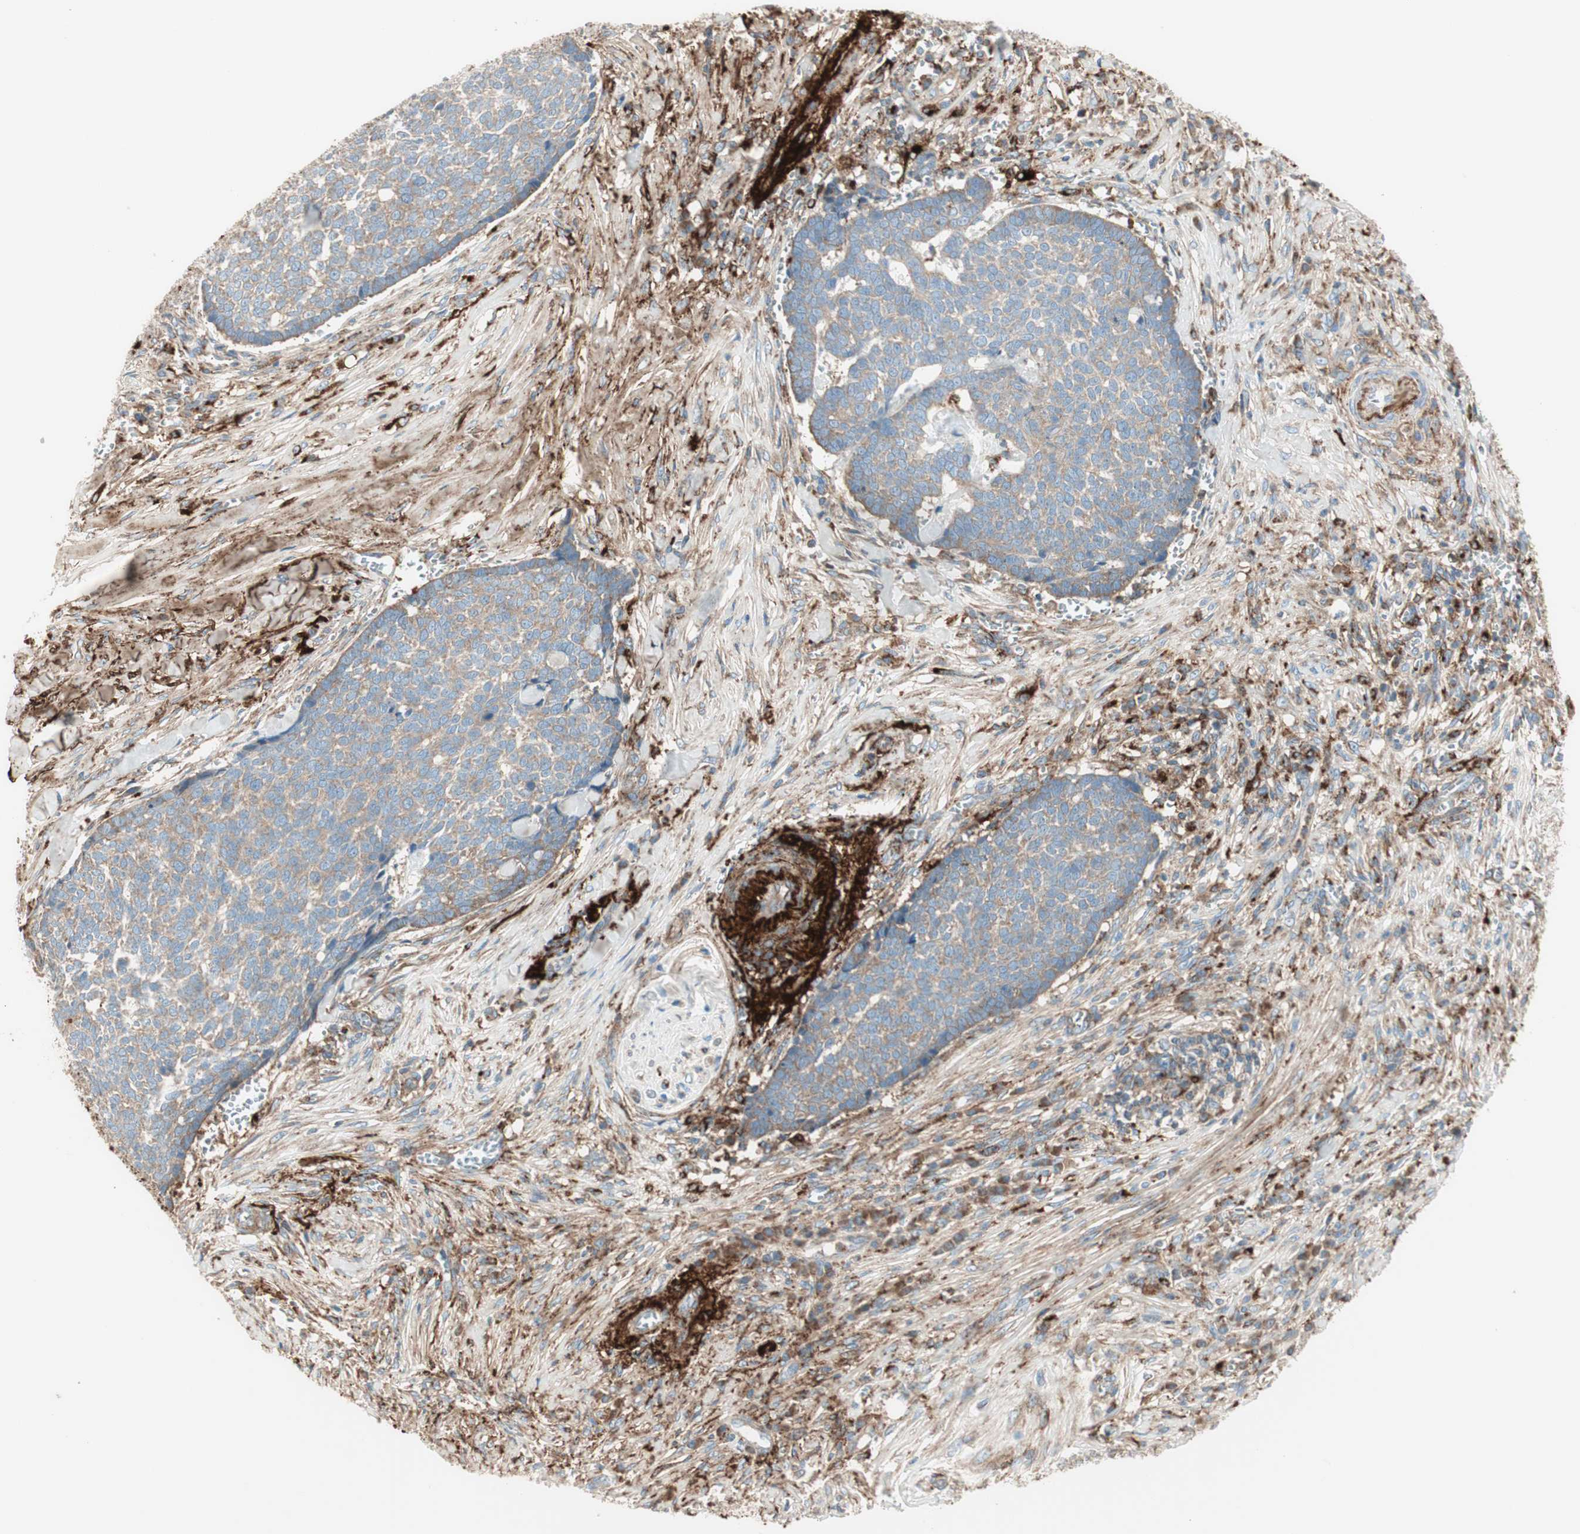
{"staining": {"intensity": "weak", "quantity": "25%-75%", "location": "cytoplasmic/membranous"}, "tissue": "skin cancer", "cell_type": "Tumor cells", "image_type": "cancer", "snomed": [{"axis": "morphology", "description": "Basal cell carcinoma"}, {"axis": "topography", "description": "Skin"}], "caption": "Immunohistochemical staining of skin basal cell carcinoma shows weak cytoplasmic/membranous protein positivity in approximately 25%-75% of tumor cells.", "gene": "ATP6V1G1", "patient": {"sex": "male", "age": 84}}